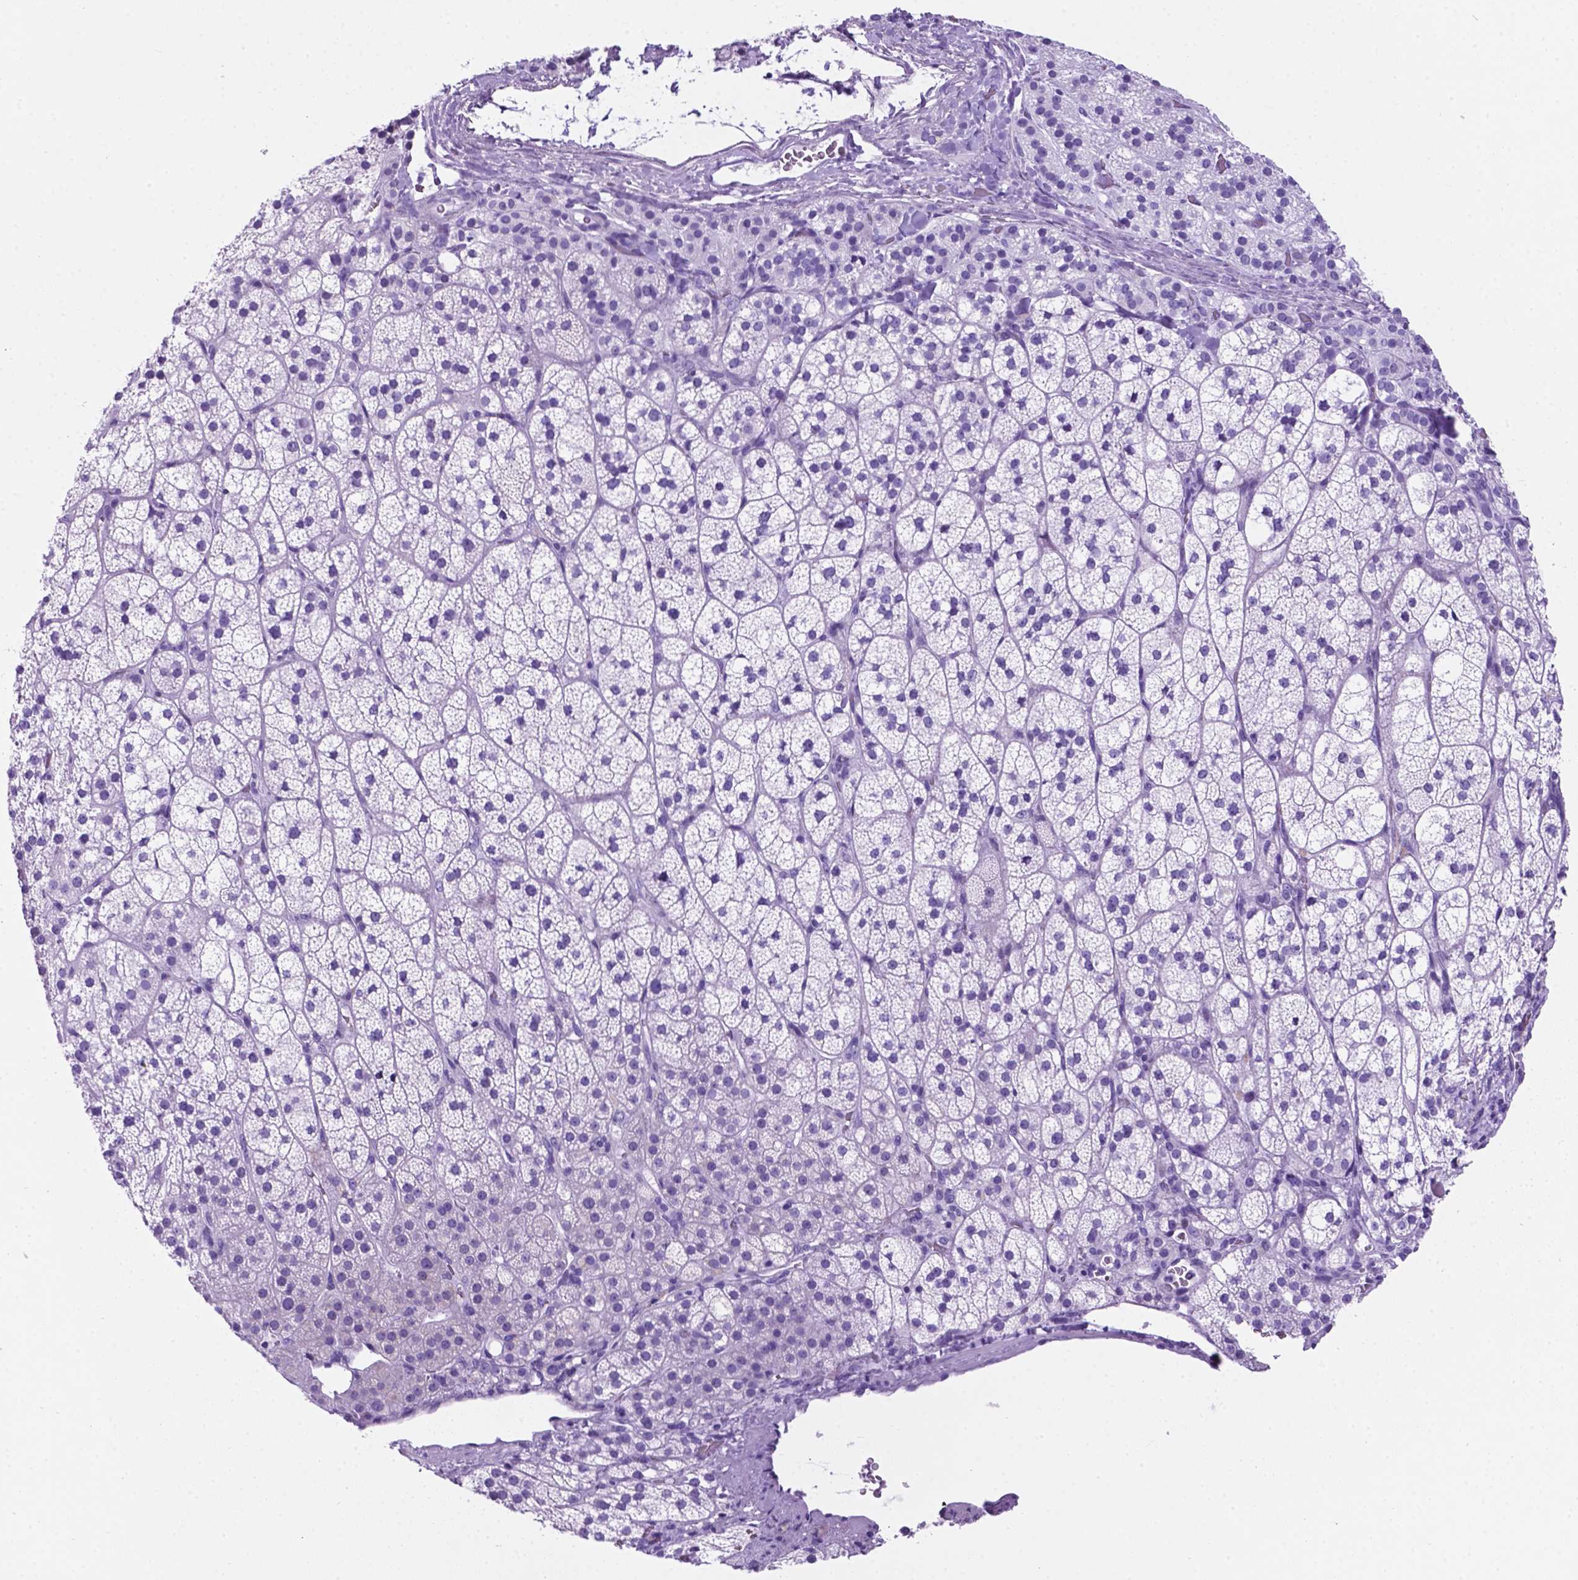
{"staining": {"intensity": "negative", "quantity": "none", "location": "none"}, "tissue": "adrenal gland", "cell_type": "Glandular cells", "image_type": "normal", "snomed": [{"axis": "morphology", "description": "Normal tissue, NOS"}, {"axis": "topography", "description": "Adrenal gland"}], "caption": "This is an immunohistochemistry photomicrograph of benign adrenal gland. There is no staining in glandular cells.", "gene": "C17orf107", "patient": {"sex": "female", "age": 60}}